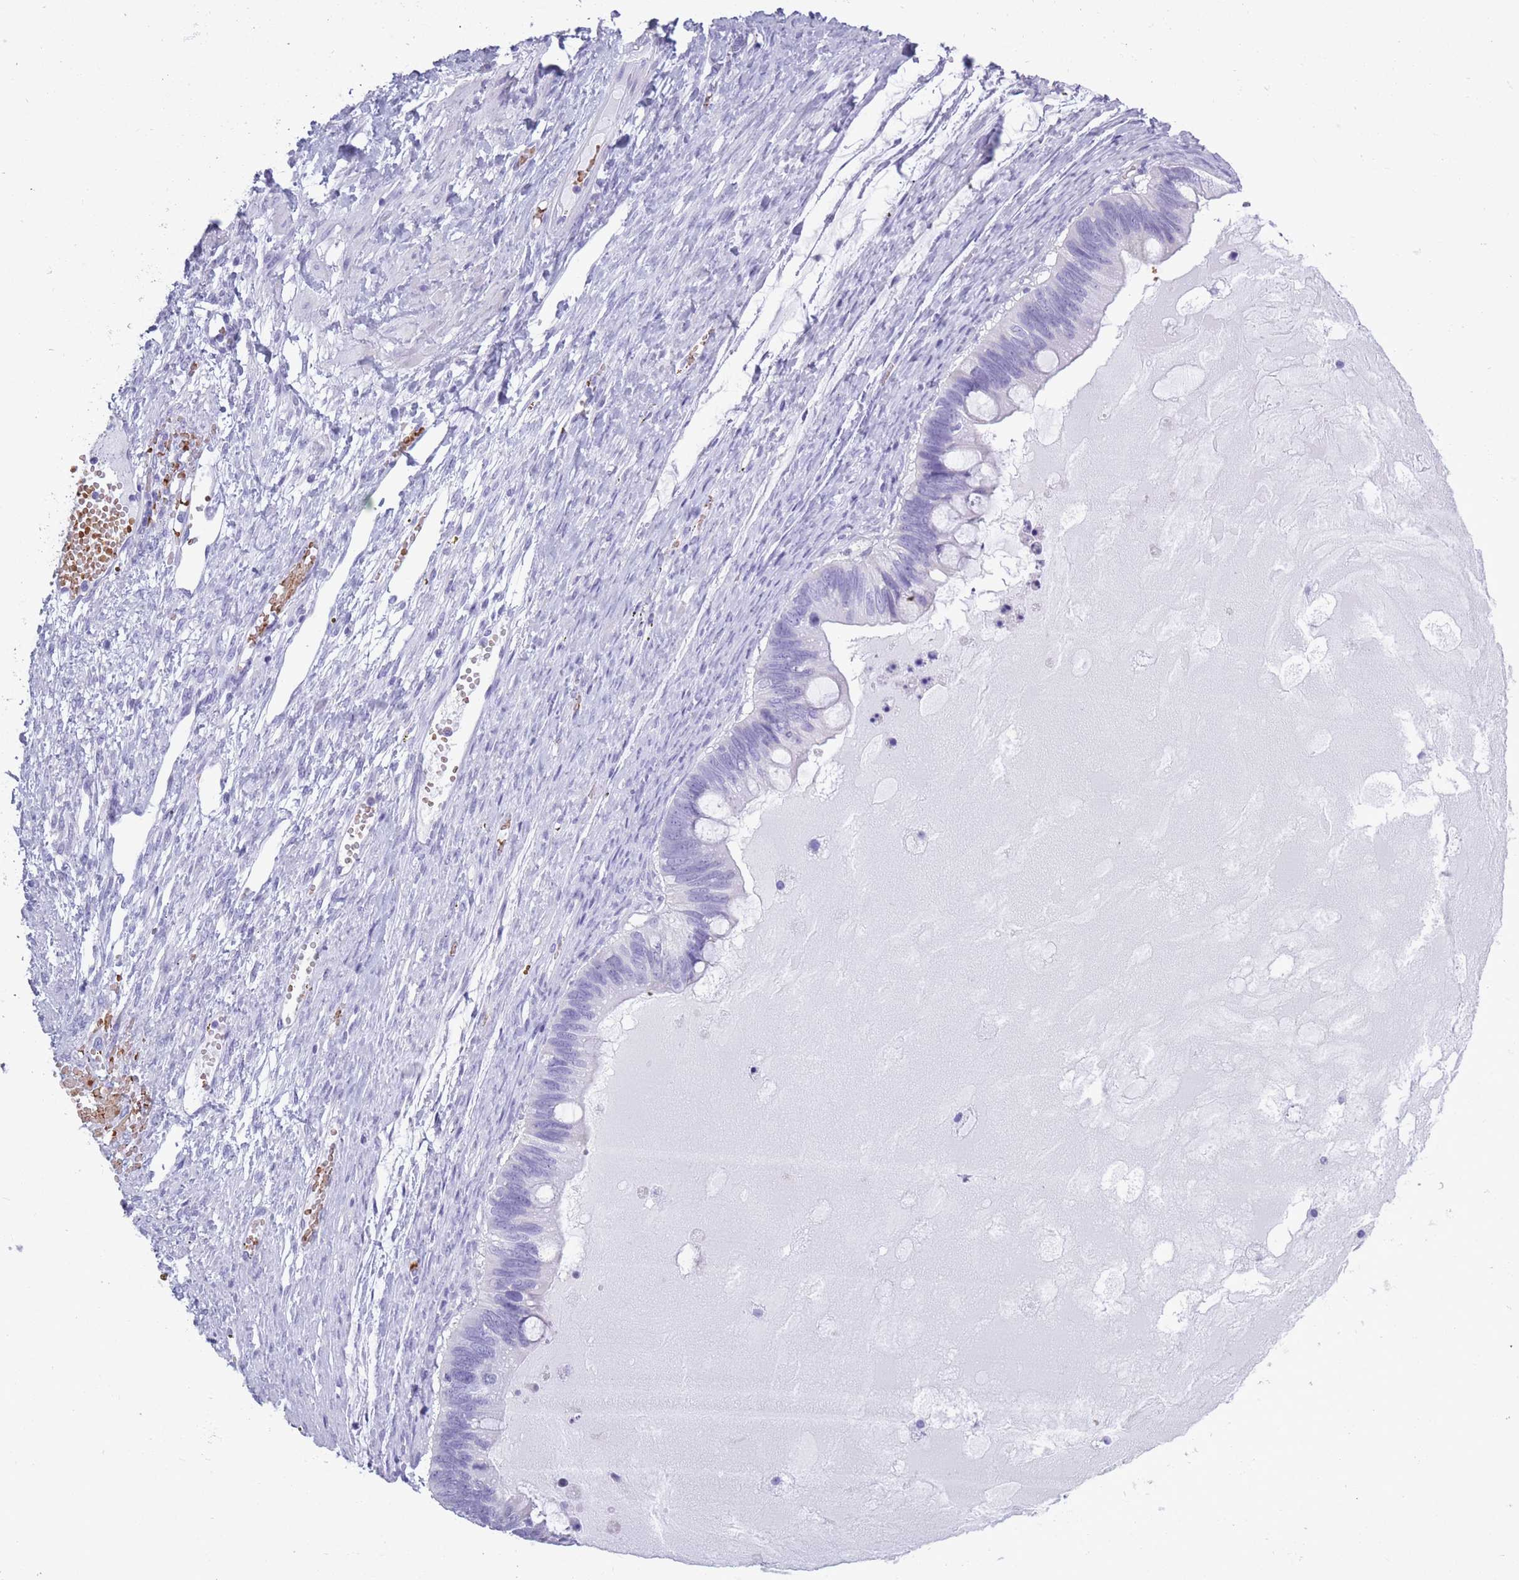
{"staining": {"intensity": "negative", "quantity": "none", "location": "none"}, "tissue": "ovarian cancer", "cell_type": "Tumor cells", "image_type": "cancer", "snomed": [{"axis": "morphology", "description": "Cystadenocarcinoma, mucinous, NOS"}, {"axis": "topography", "description": "Ovary"}], "caption": "Mucinous cystadenocarcinoma (ovarian) was stained to show a protein in brown. There is no significant staining in tumor cells.", "gene": "OR7C1", "patient": {"sex": "female", "age": 61}}